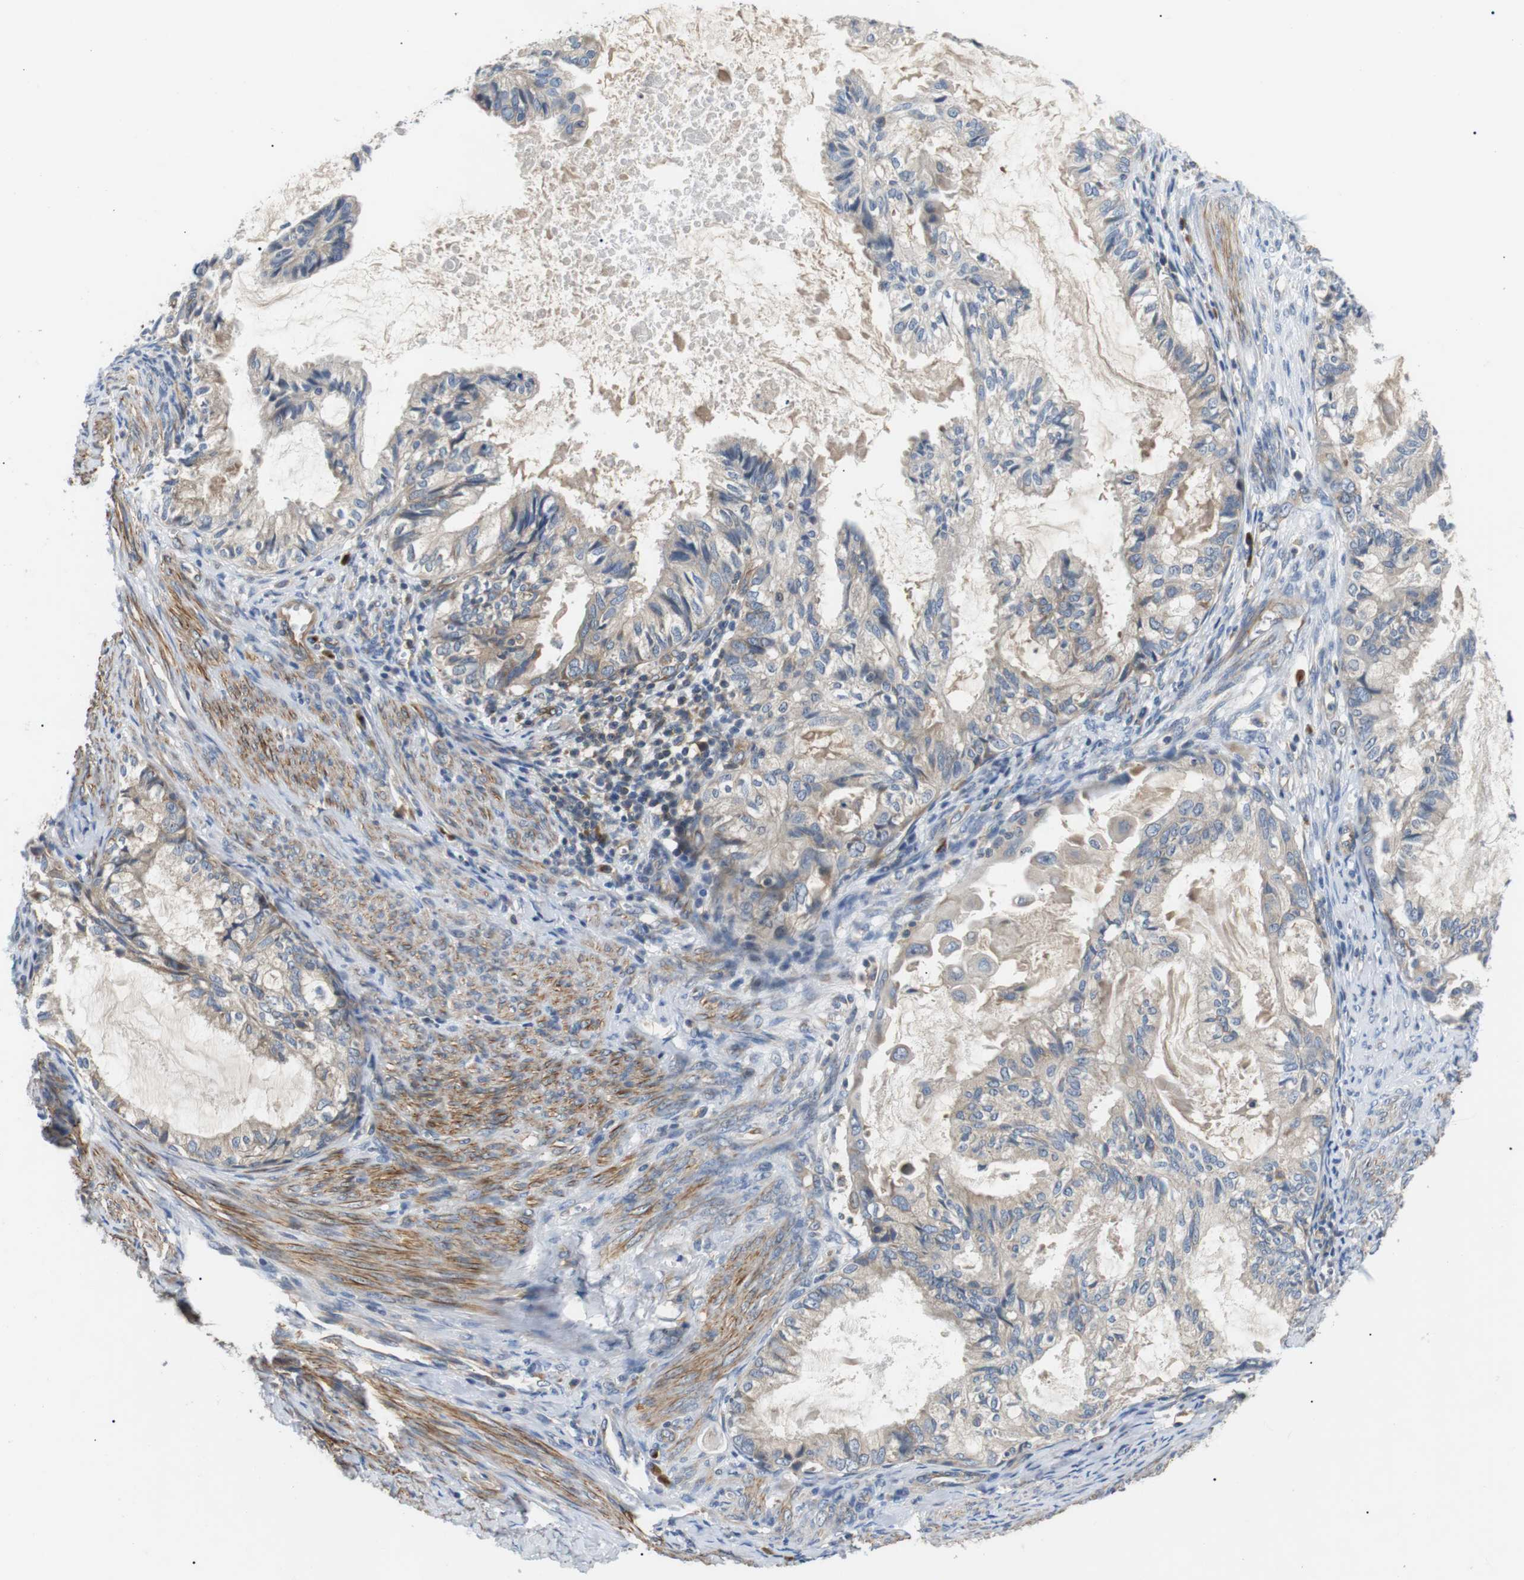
{"staining": {"intensity": "weak", "quantity": "25%-75%", "location": "cytoplasmic/membranous"}, "tissue": "cervical cancer", "cell_type": "Tumor cells", "image_type": "cancer", "snomed": [{"axis": "morphology", "description": "Normal tissue, NOS"}, {"axis": "morphology", "description": "Adenocarcinoma, NOS"}, {"axis": "topography", "description": "Cervix"}, {"axis": "topography", "description": "Endometrium"}], "caption": "Immunohistochemistry (IHC) histopathology image of neoplastic tissue: cervical cancer stained using IHC exhibits low levels of weak protein expression localized specifically in the cytoplasmic/membranous of tumor cells, appearing as a cytoplasmic/membranous brown color.", "gene": "DIPK1A", "patient": {"sex": "female", "age": 86}}